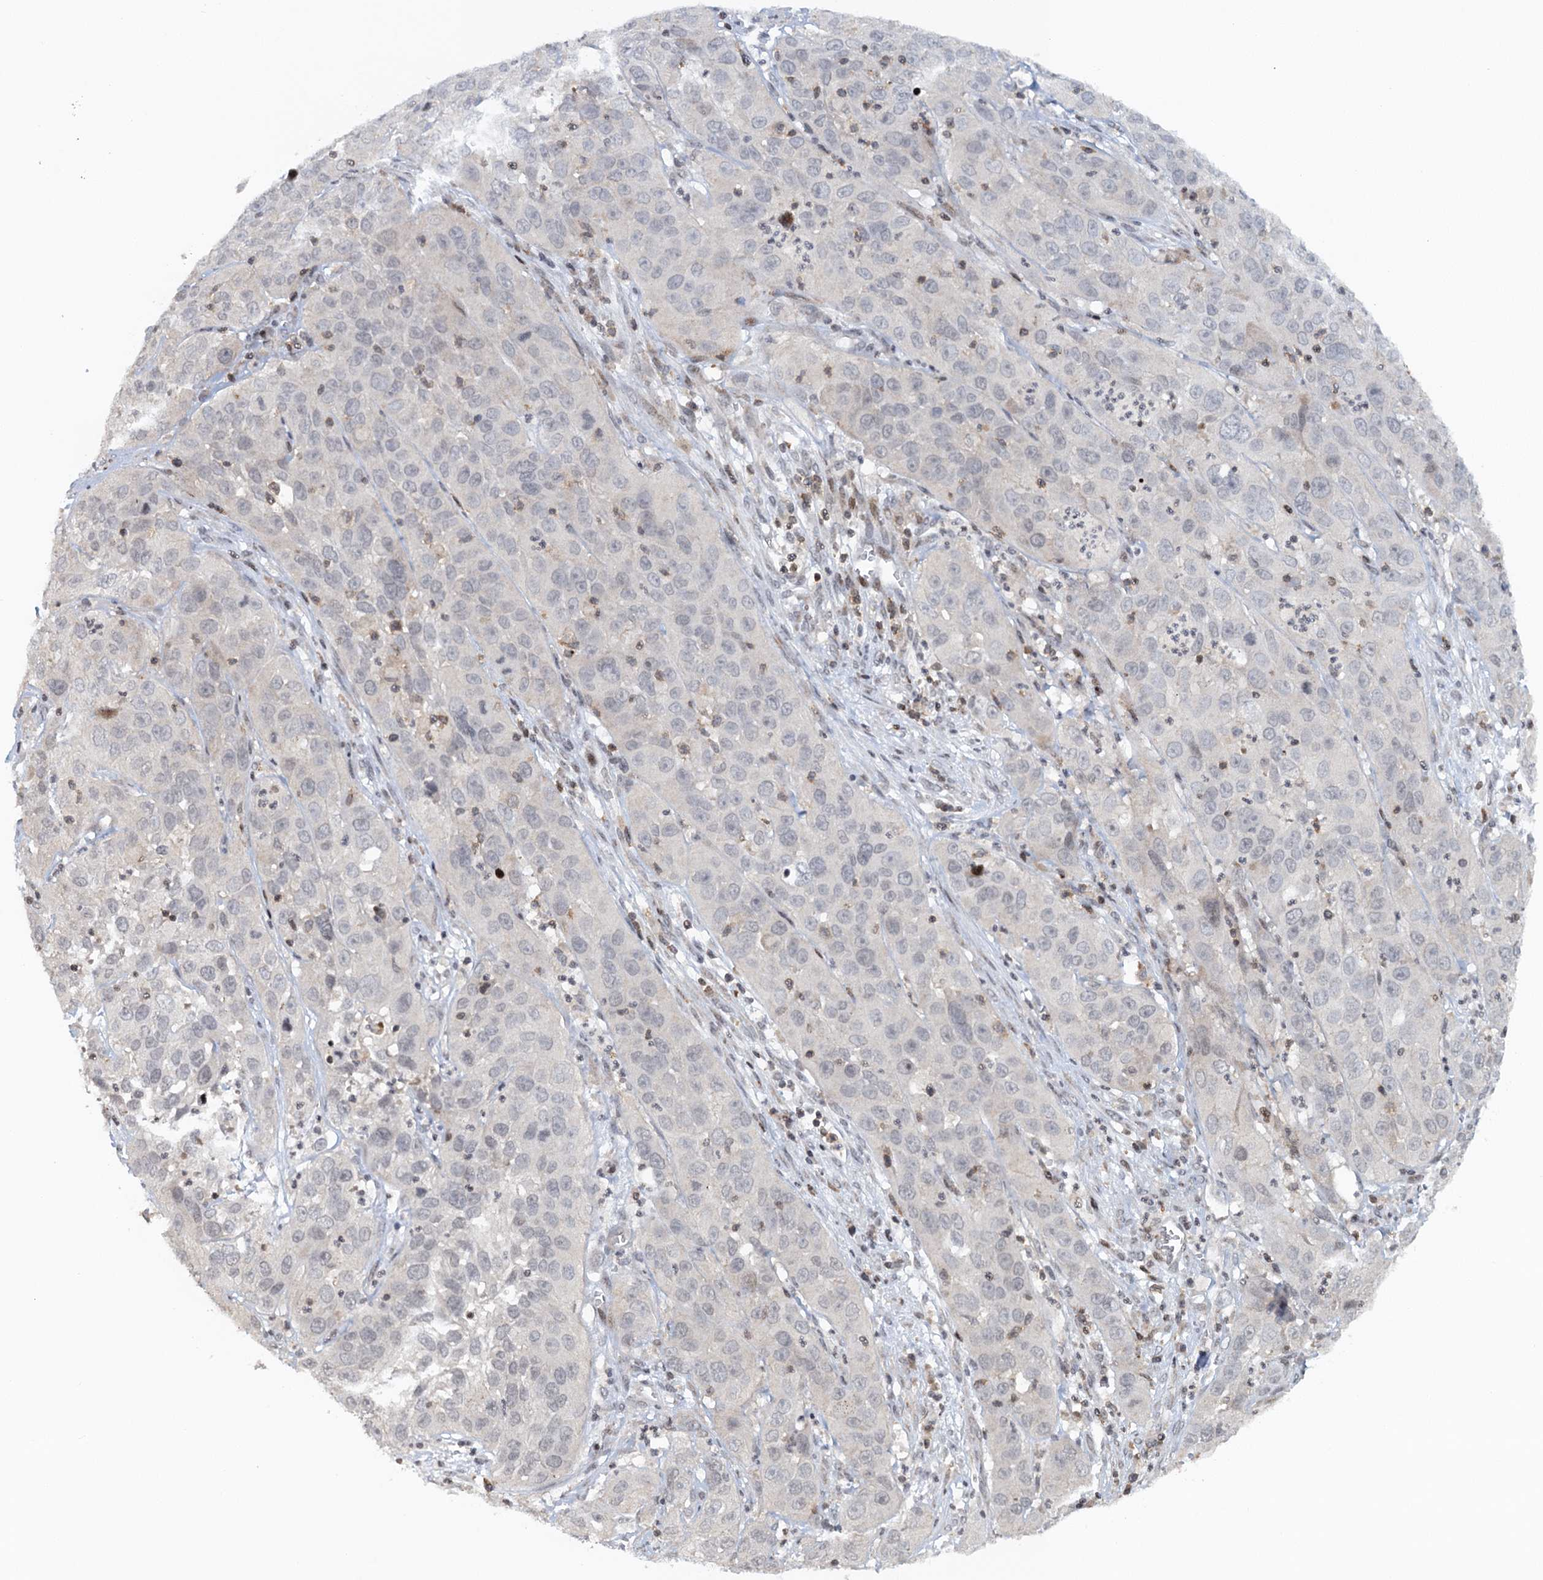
{"staining": {"intensity": "negative", "quantity": "none", "location": "none"}, "tissue": "cervical cancer", "cell_type": "Tumor cells", "image_type": "cancer", "snomed": [{"axis": "morphology", "description": "Squamous cell carcinoma, NOS"}, {"axis": "topography", "description": "Cervix"}], "caption": "IHC histopathology image of neoplastic tissue: cervical cancer stained with DAB (3,3'-diaminobenzidine) displays no significant protein staining in tumor cells.", "gene": "FYB1", "patient": {"sex": "female", "age": 32}}